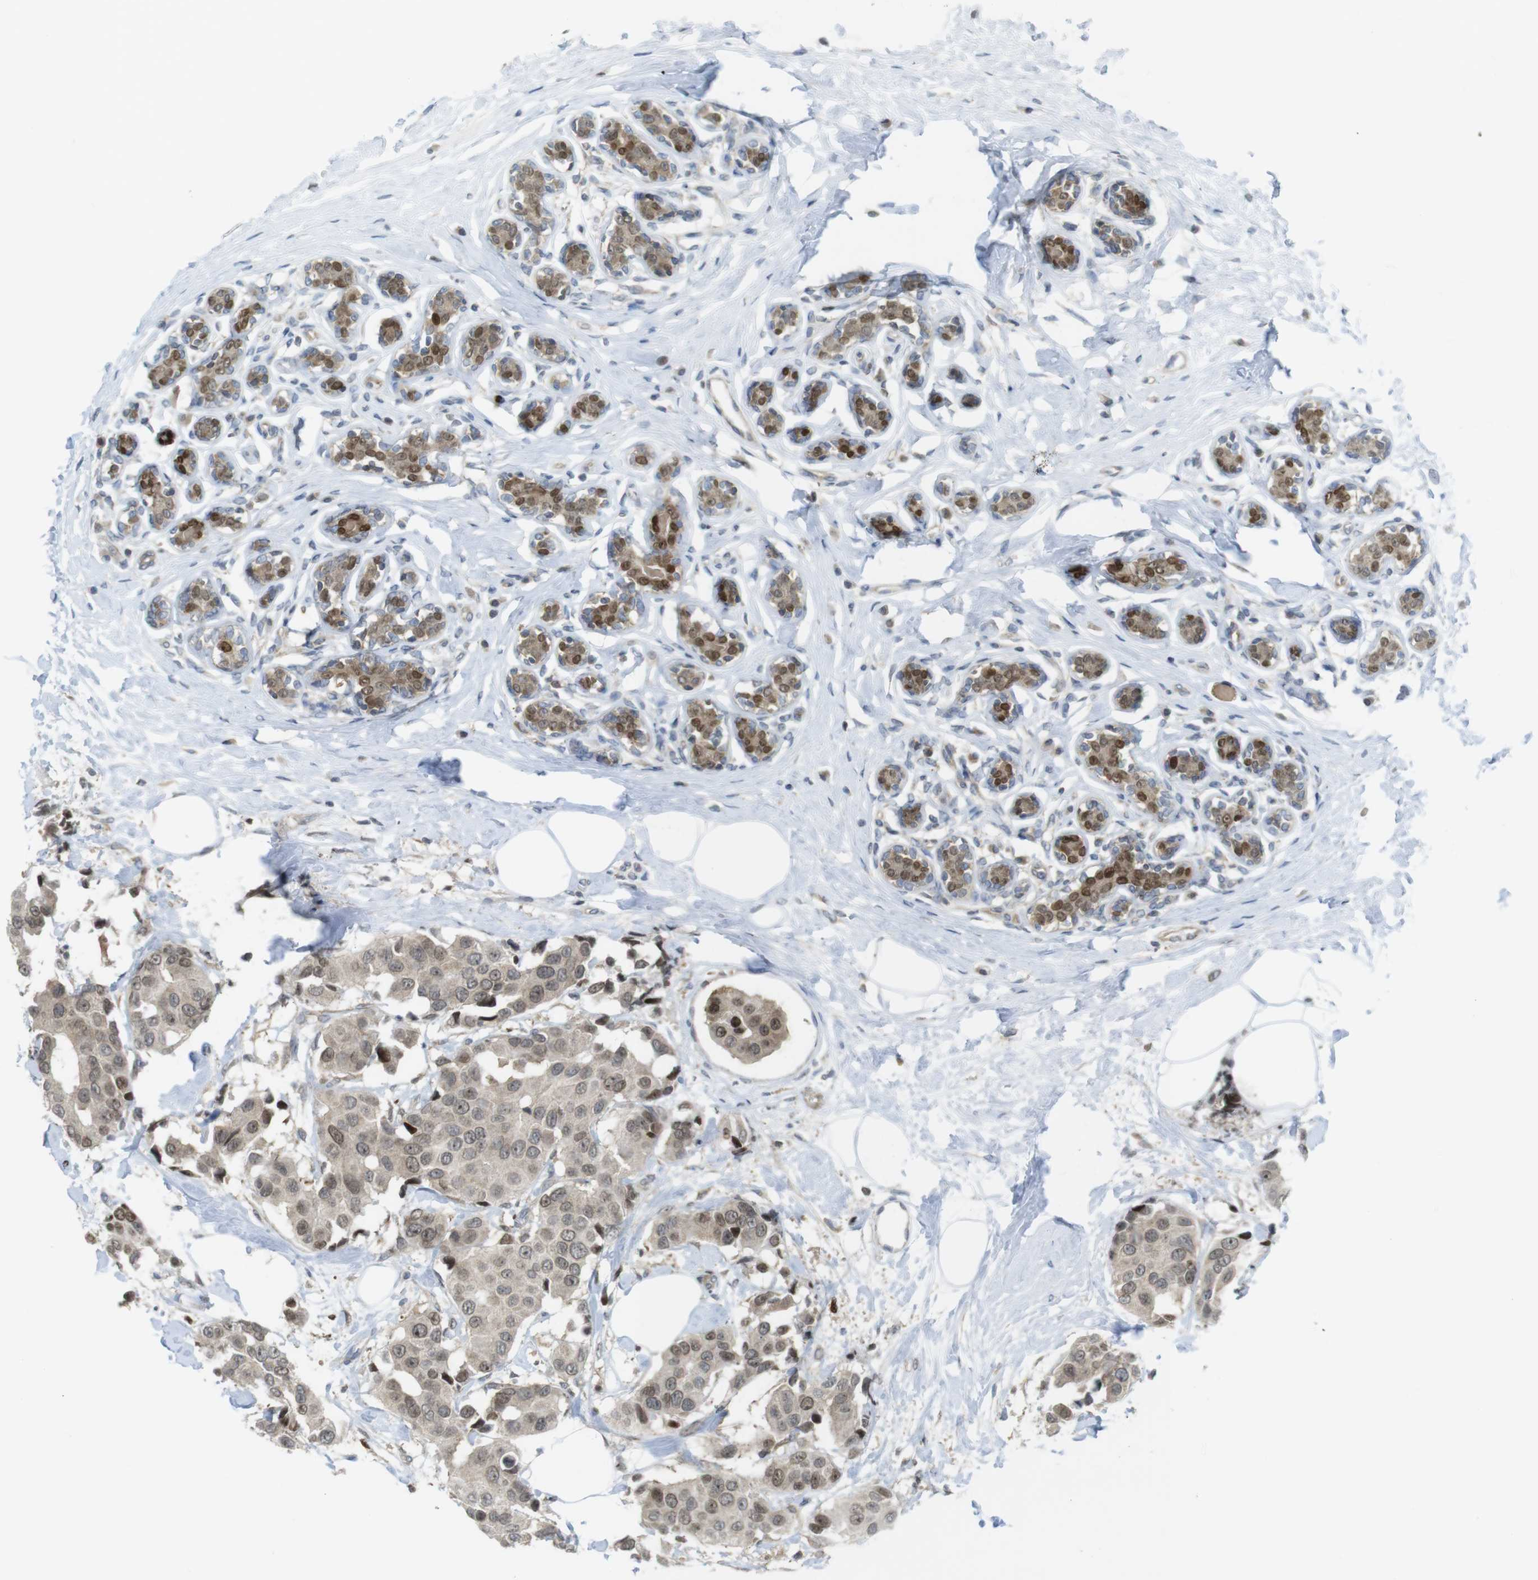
{"staining": {"intensity": "weak", "quantity": ">75%", "location": "cytoplasmic/membranous,nuclear"}, "tissue": "breast cancer", "cell_type": "Tumor cells", "image_type": "cancer", "snomed": [{"axis": "morphology", "description": "Normal tissue, NOS"}, {"axis": "morphology", "description": "Duct carcinoma"}, {"axis": "topography", "description": "Breast"}], "caption": "This is an image of immunohistochemistry staining of breast cancer (infiltrating ductal carcinoma), which shows weak staining in the cytoplasmic/membranous and nuclear of tumor cells.", "gene": "RCC1", "patient": {"sex": "female", "age": 39}}